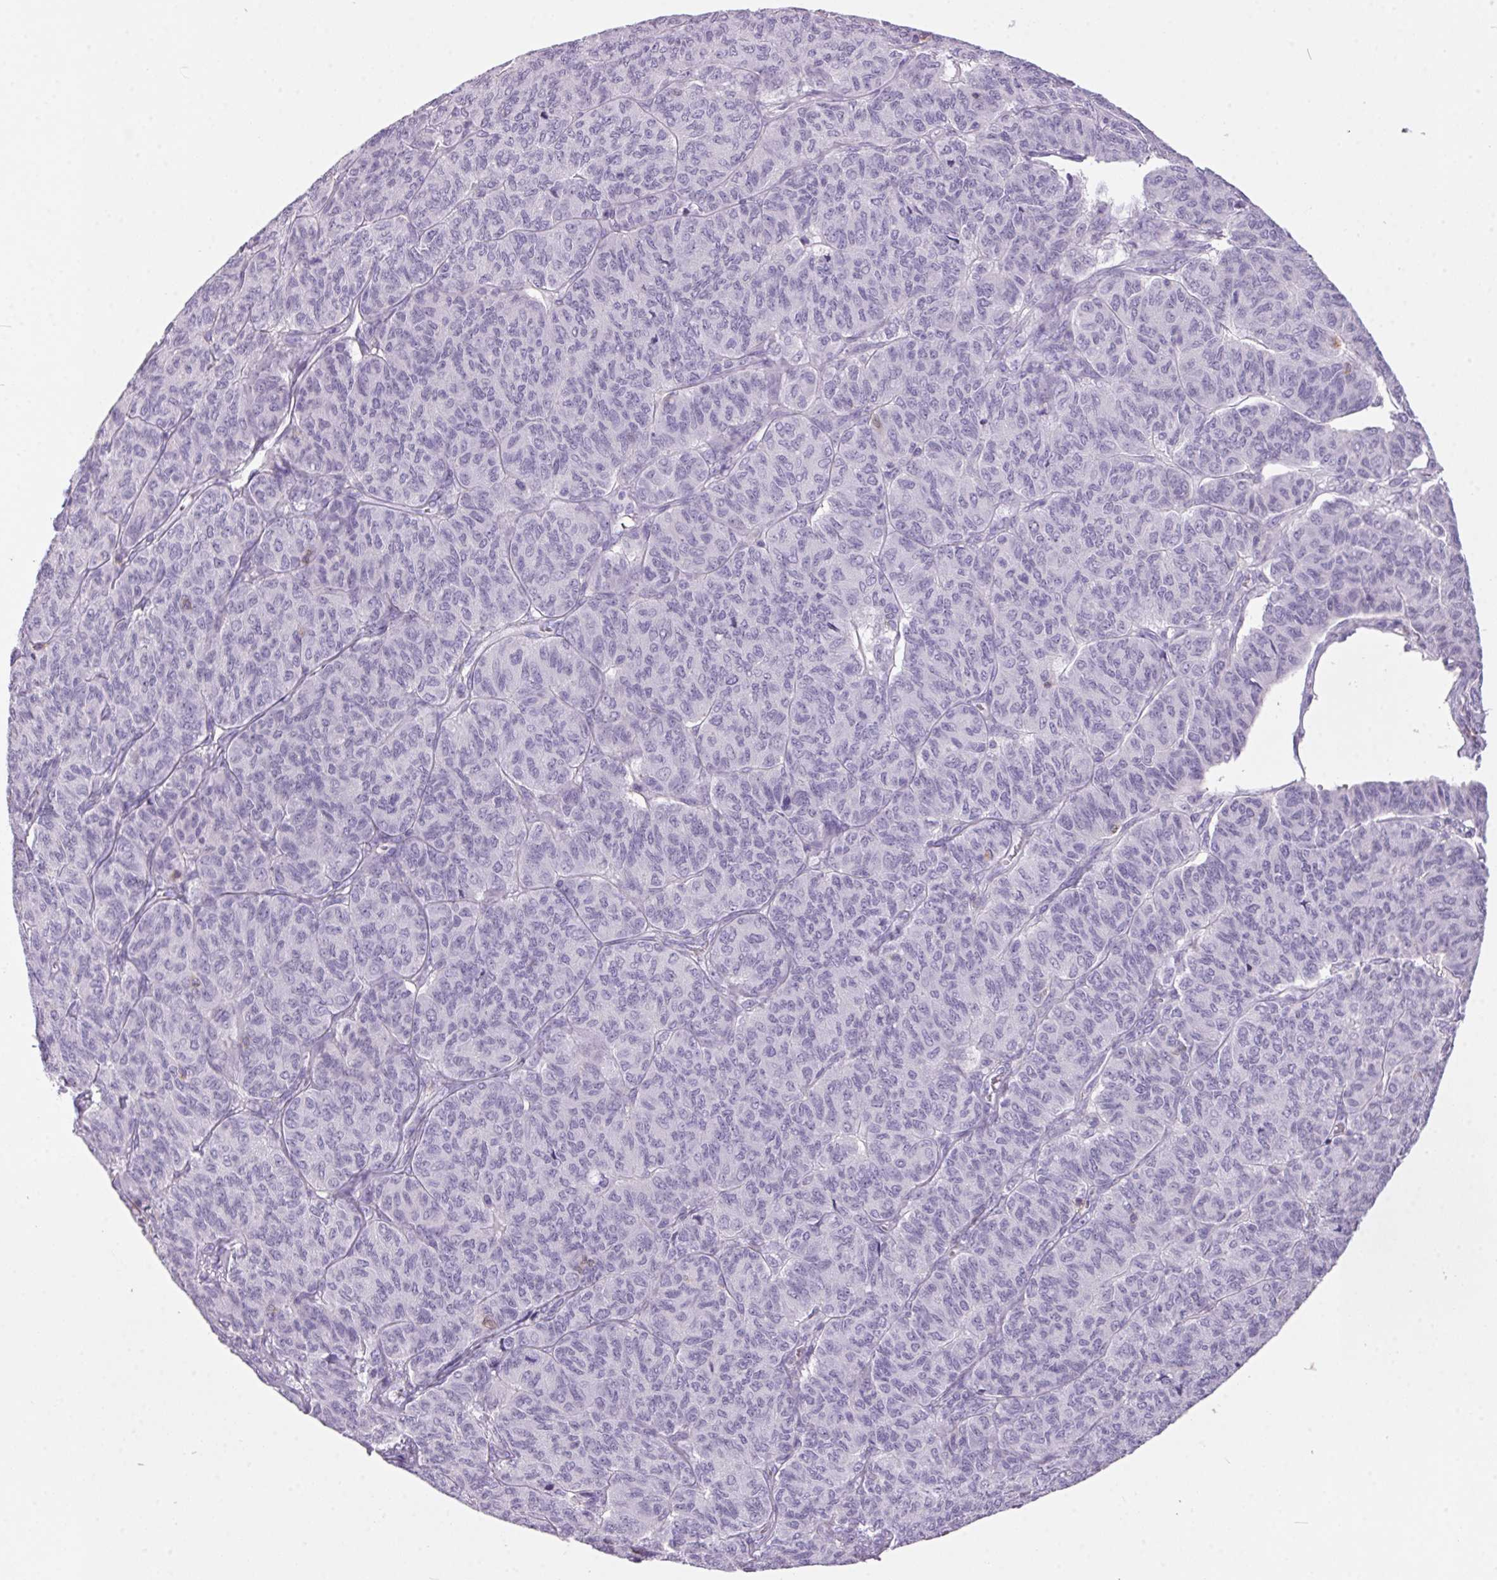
{"staining": {"intensity": "negative", "quantity": "none", "location": "none"}, "tissue": "ovarian cancer", "cell_type": "Tumor cells", "image_type": "cancer", "snomed": [{"axis": "morphology", "description": "Carcinoma, endometroid"}, {"axis": "topography", "description": "Ovary"}], "caption": "This is an IHC micrograph of human endometroid carcinoma (ovarian). There is no staining in tumor cells.", "gene": "S100A2", "patient": {"sex": "female", "age": 80}}